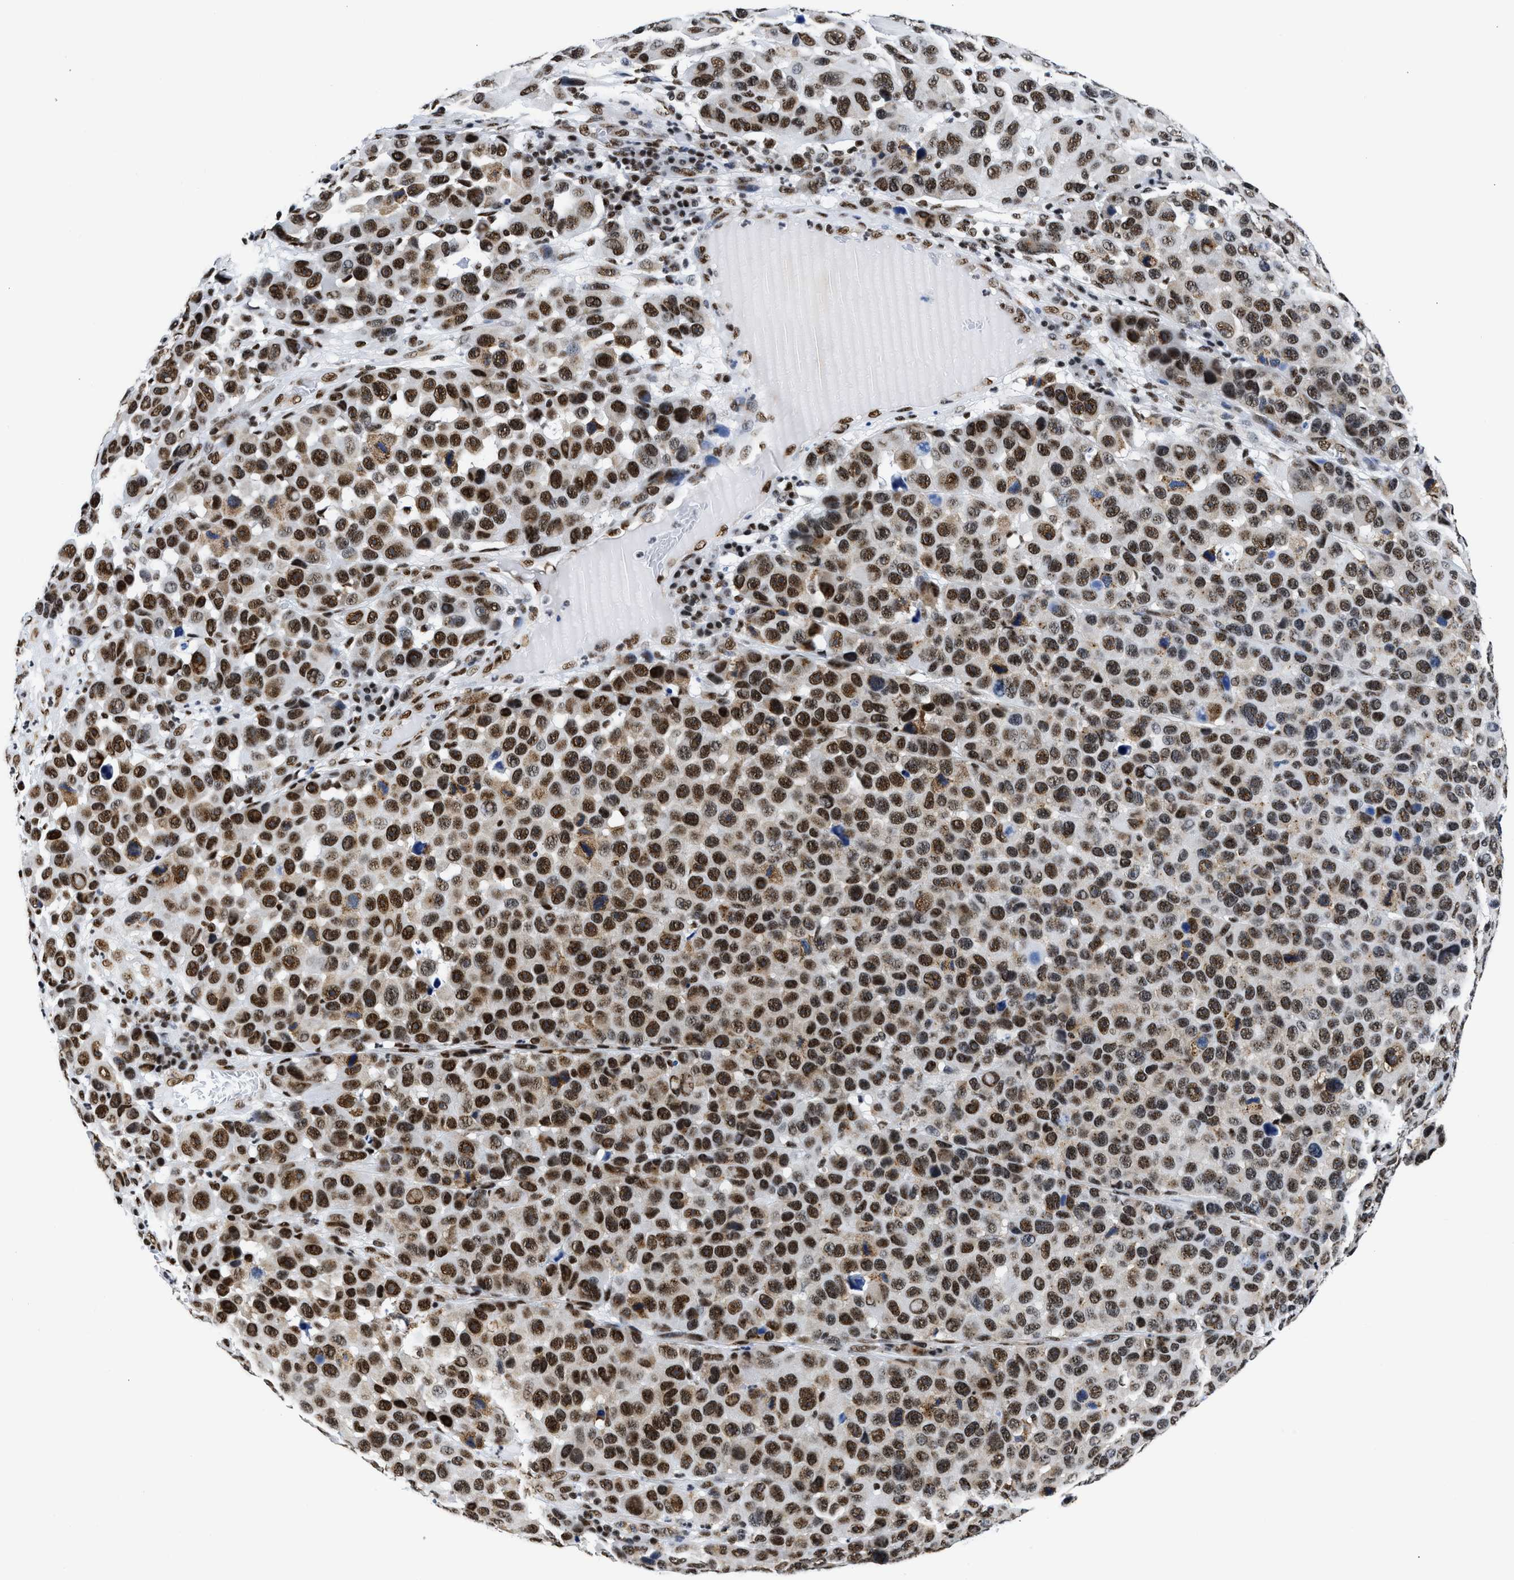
{"staining": {"intensity": "strong", "quantity": ">75%", "location": "nuclear"}, "tissue": "melanoma", "cell_type": "Tumor cells", "image_type": "cancer", "snomed": [{"axis": "morphology", "description": "Malignant melanoma, NOS"}, {"axis": "topography", "description": "Skin"}], "caption": "Brown immunohistochemical staining in human melanoma reveals strong nuclear positivity in approximately >75% of tumor cells.", "gene": "RBM8A", "patient": {"sex": "male", "age": 53}}